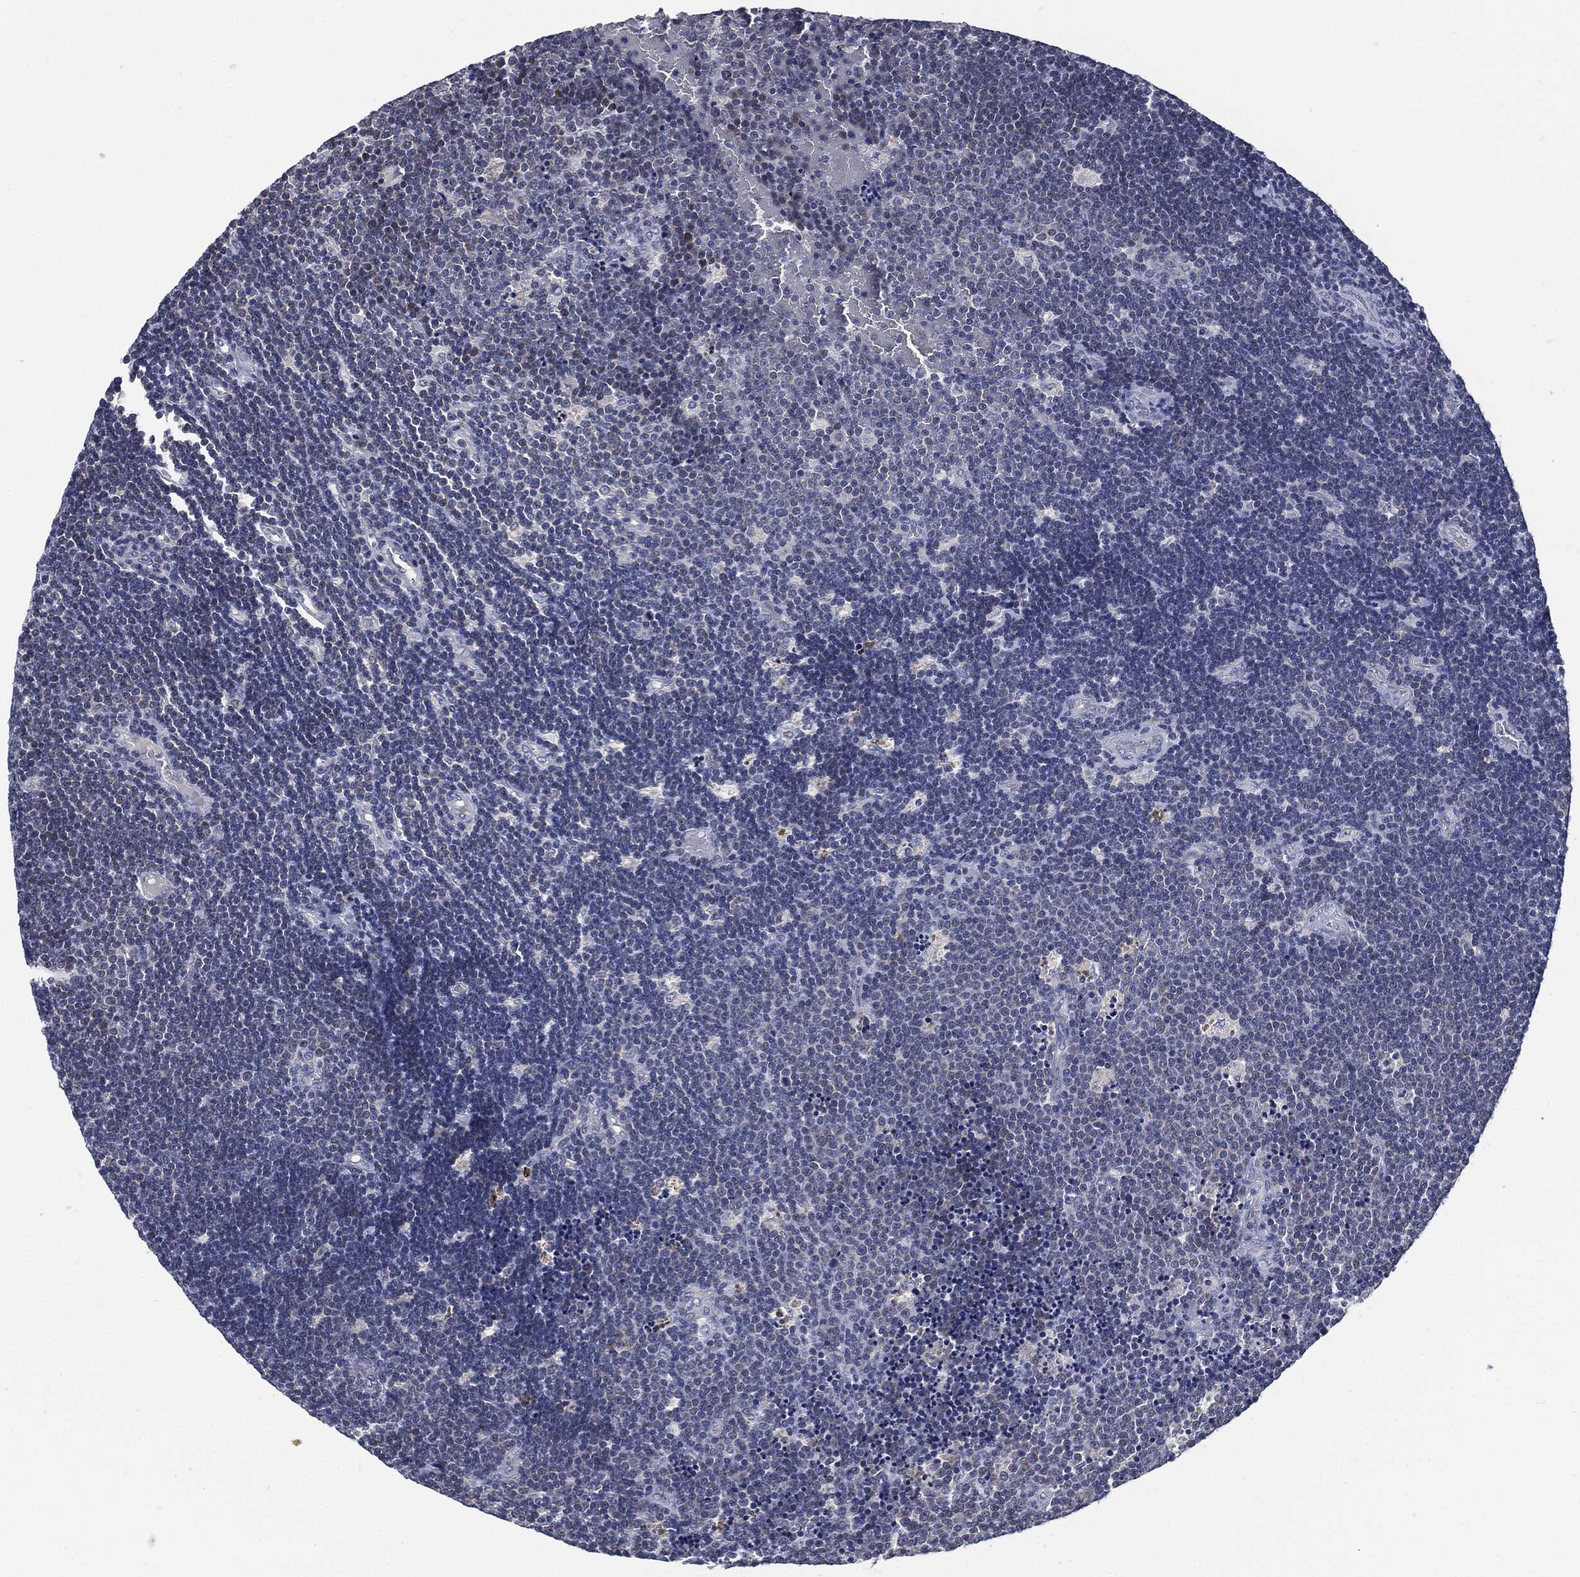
{"staining": {"intensity": "negative", "quantity": "none", "location": "none"}, "tissue": "lymphoma", "cell_type": "Tumor cells", "image_type": "cancer", "snomed": [{"axis": "morphology", "description": "Malignant lymphoma, non-Hodgkin's type, Low grade"}, {"axis": "topography", "description": "Brain"}], "caption": "A high-resolution photomicrograph shows IHC staining of lymphoma, which reveals no significant positivity in tumor cells.", "gene": "SIGLEC9", "patient": {"sex": "female", "age": 66}}